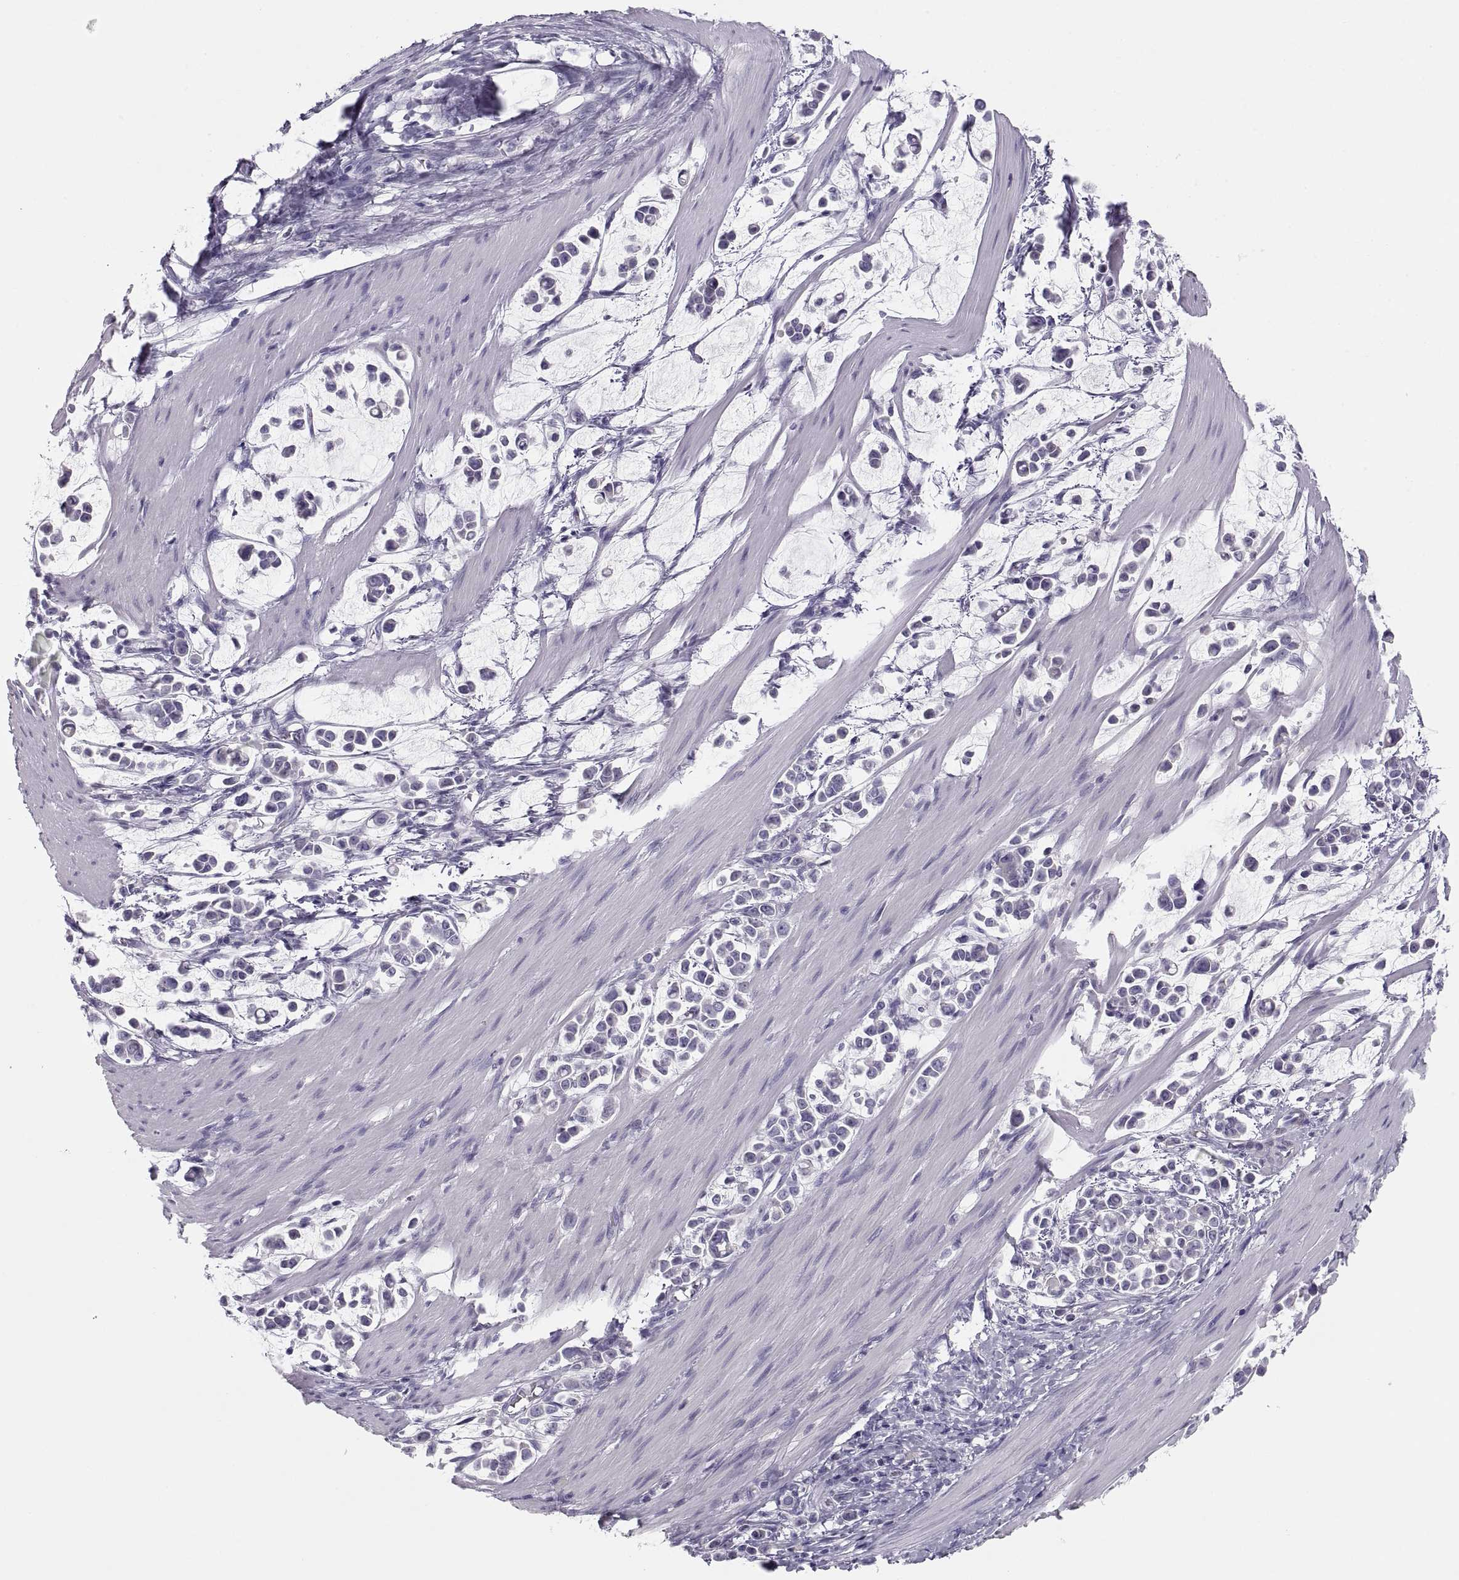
{"staining": {"intensity": "negative", "quantity": "none", "location": "none"}, "tissue": "stomach cancer", "cell_type": "Tumor cells", "image_type": "cancer", "snomed": [{"axis": "morphology", "description": "Adenocarcinoma, NOS"}, {"axis": "topography", "description": "Stomach"}], "caption": "A high-resolution image shows IHC staining of stomach cancer, which demonstrates no significant staining in tumor cells.", "gene": "MAGEB2", "patient": {"sex": "male", "age": 82}}